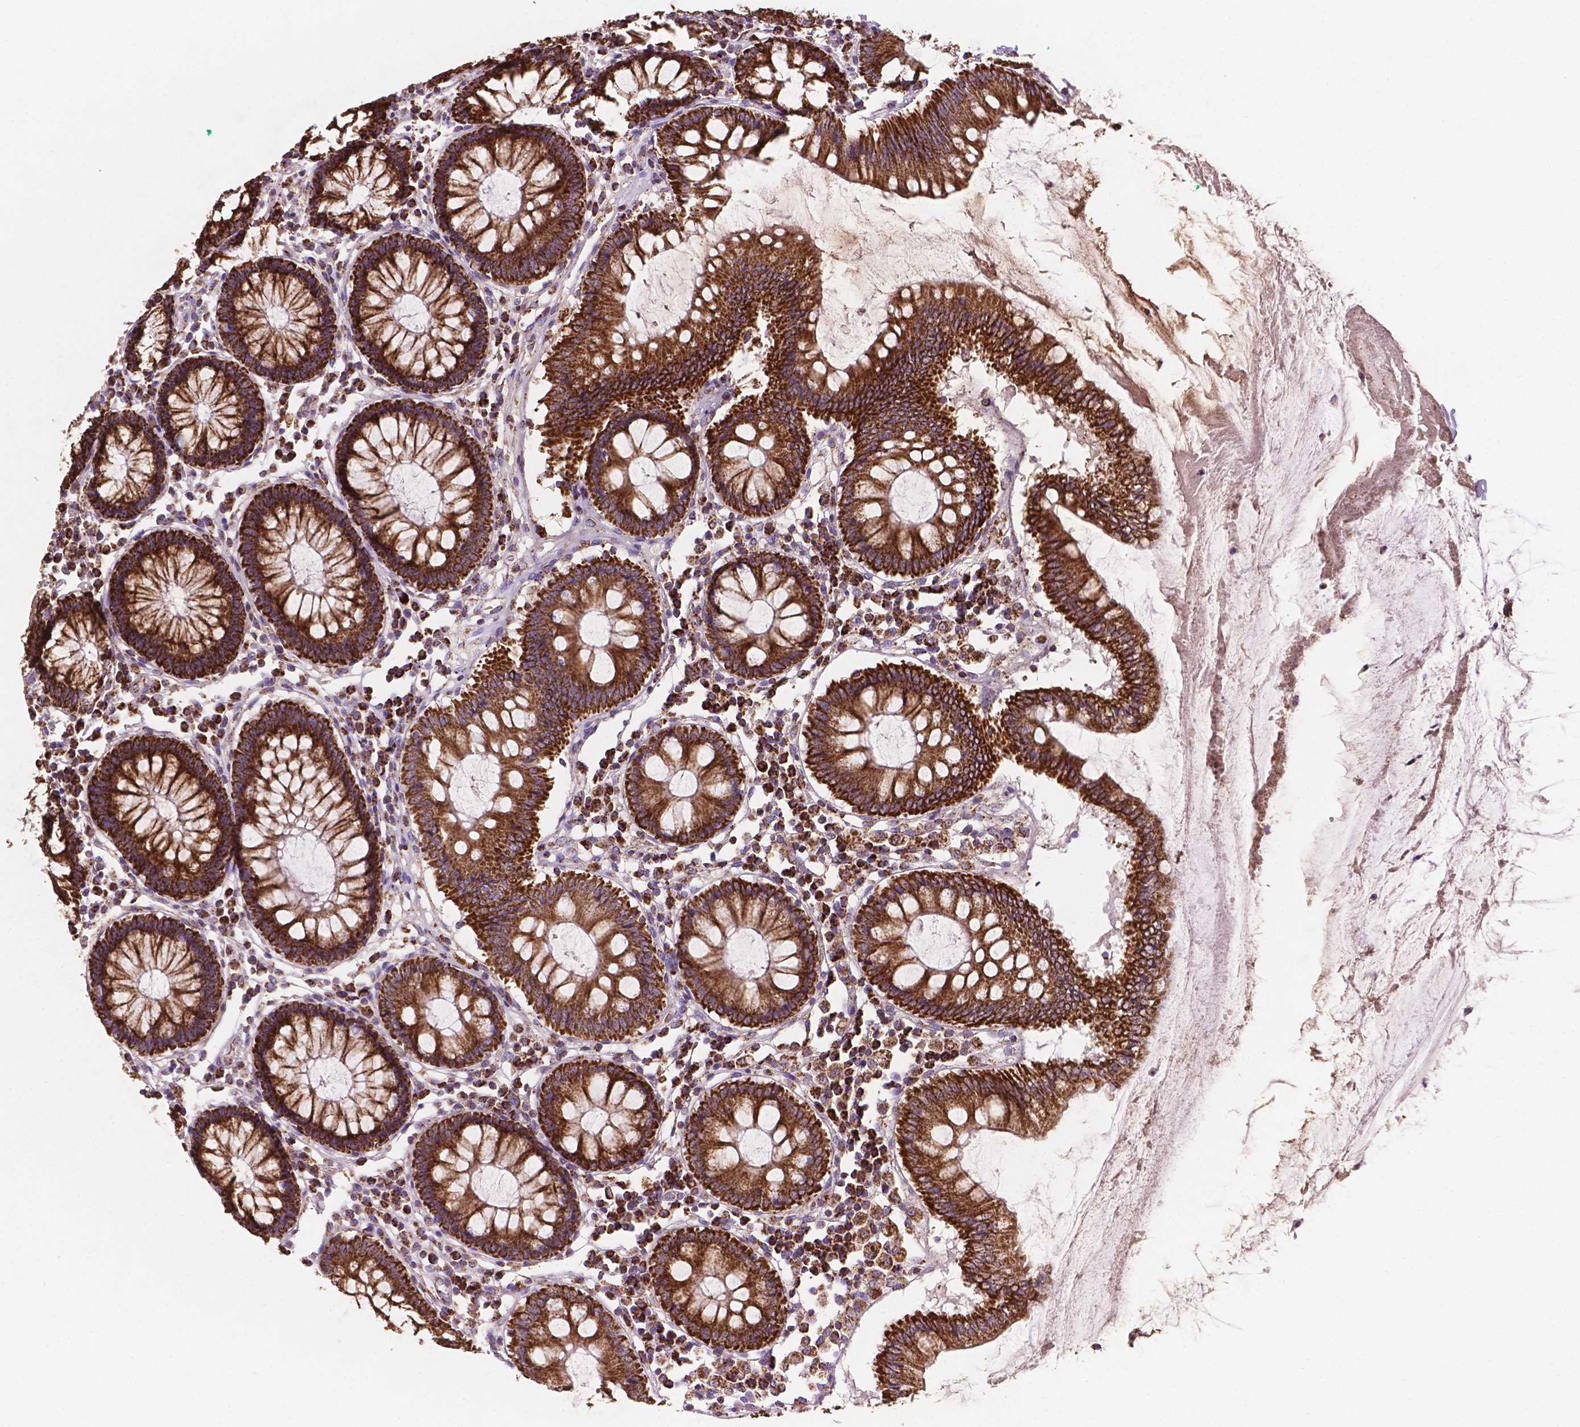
{"staining": {"intensity": "moderate", "quantity": ">75%", "location": "cytoplasmic/membranous"}, "tissue": "colon", "cell_type": "Endothelial cells", "image_type": "normal", "snomed": [{"axis": "morphology", "description": "Normal tissue, NOS"}, {"axis": "morphology", "description": "Adenocarcinoma, NOS"}, {"axis": "topography", "description": "Colon"}], "caption": "Moderate cytoplasmic/membranous staining for a protein is seen in about >75% of endothelial cells of benign colon using immunohistochemistry (IHC).", "gene": "HSPD1", "patient": {"sex": "male", "age": 83}}